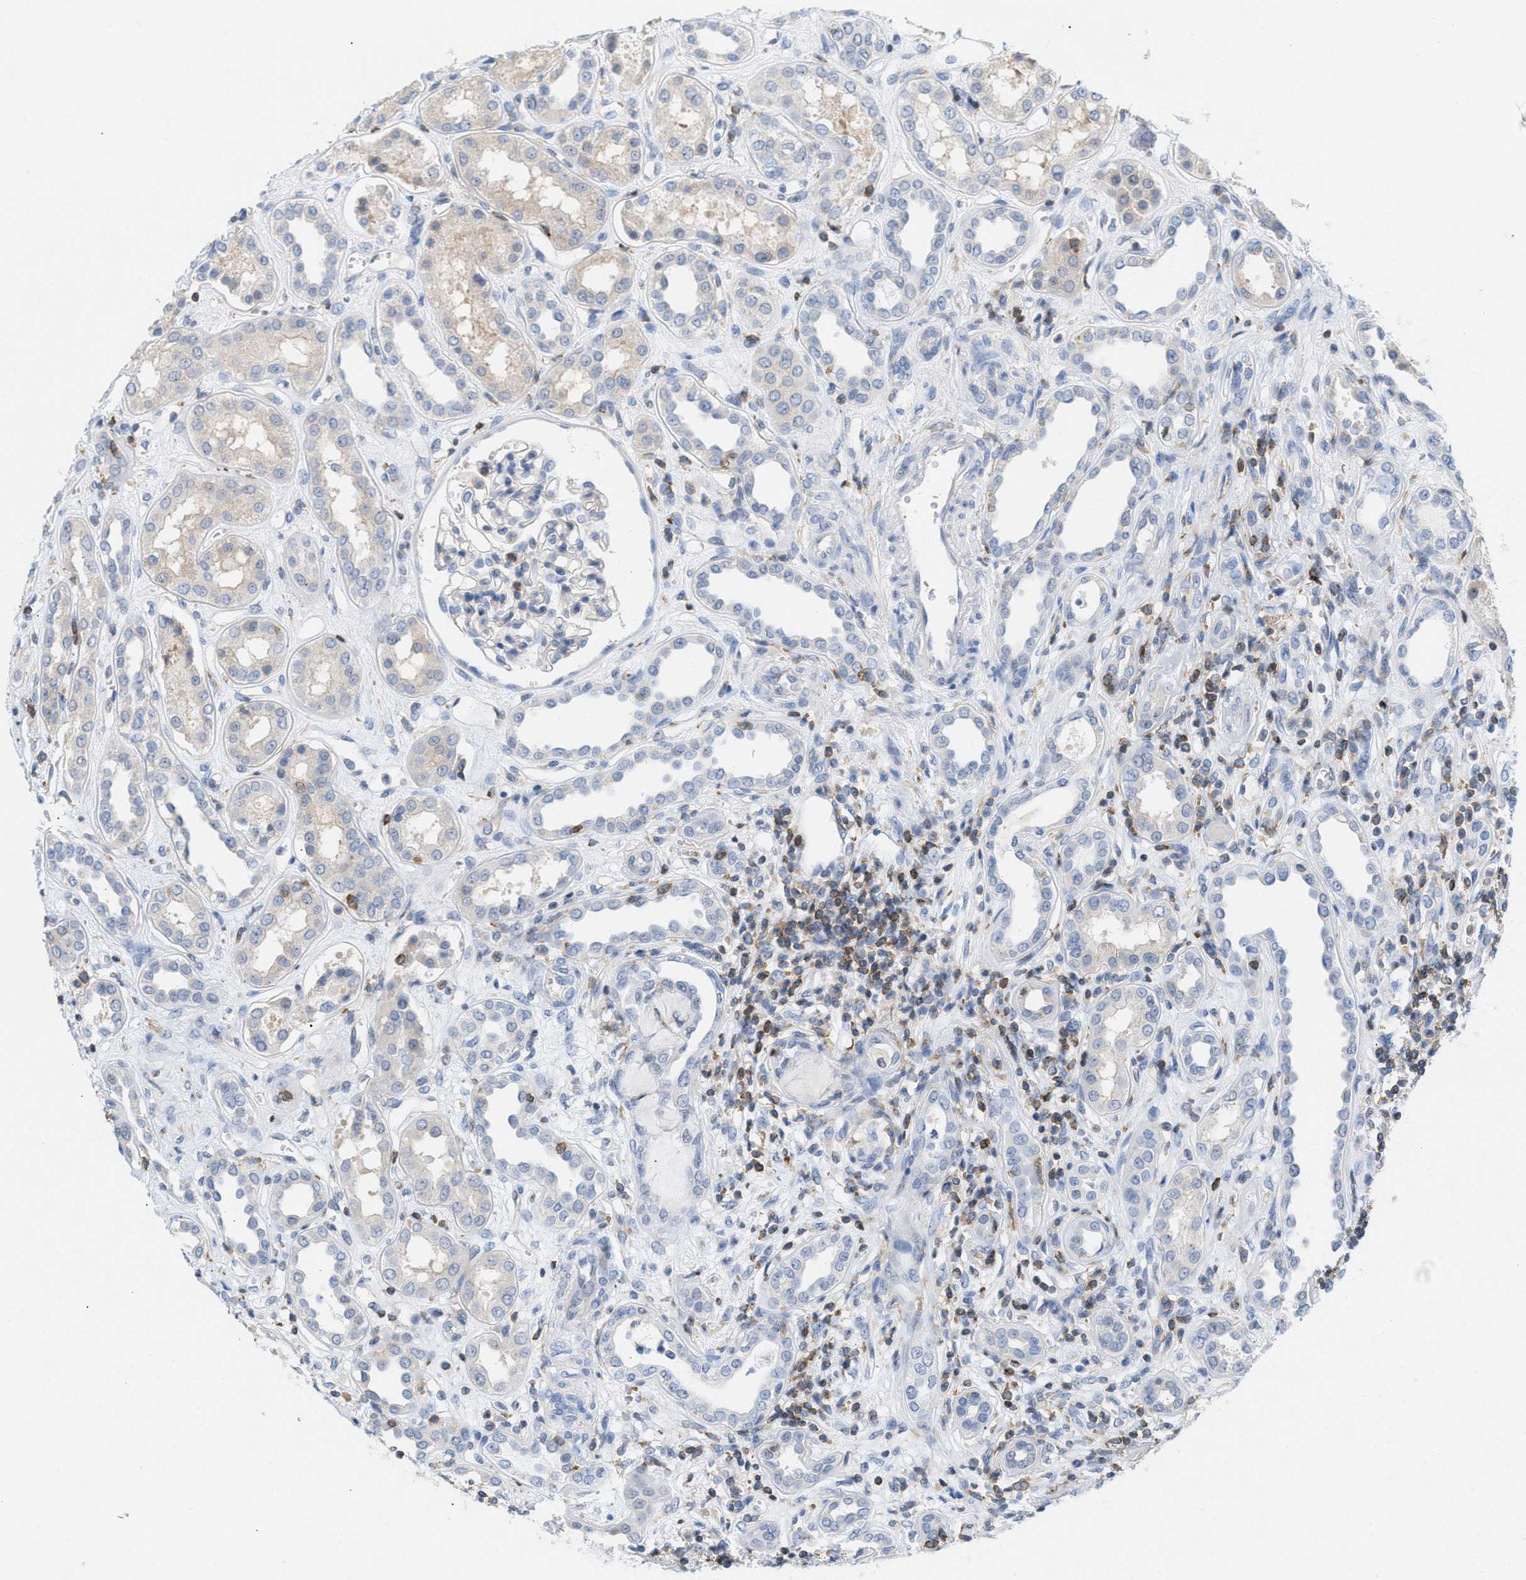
{"staining": {"intensity": "negative", "quantity": "none", "location": "none"}, "tissue": "kidney", "cell_type": "Cells in glomeruli", "image_type": "normal", "snomed": [{"axis": "morphology", "description": "Normal tissue, NOS"}, {"axis": "topography", "description": "Kidney"}], "caption": "Kidney stained for a protein using IHC displays no expression cells in glomeruli.", "gene": "IL16", "patient": {"sex": "male", "age": 59}}